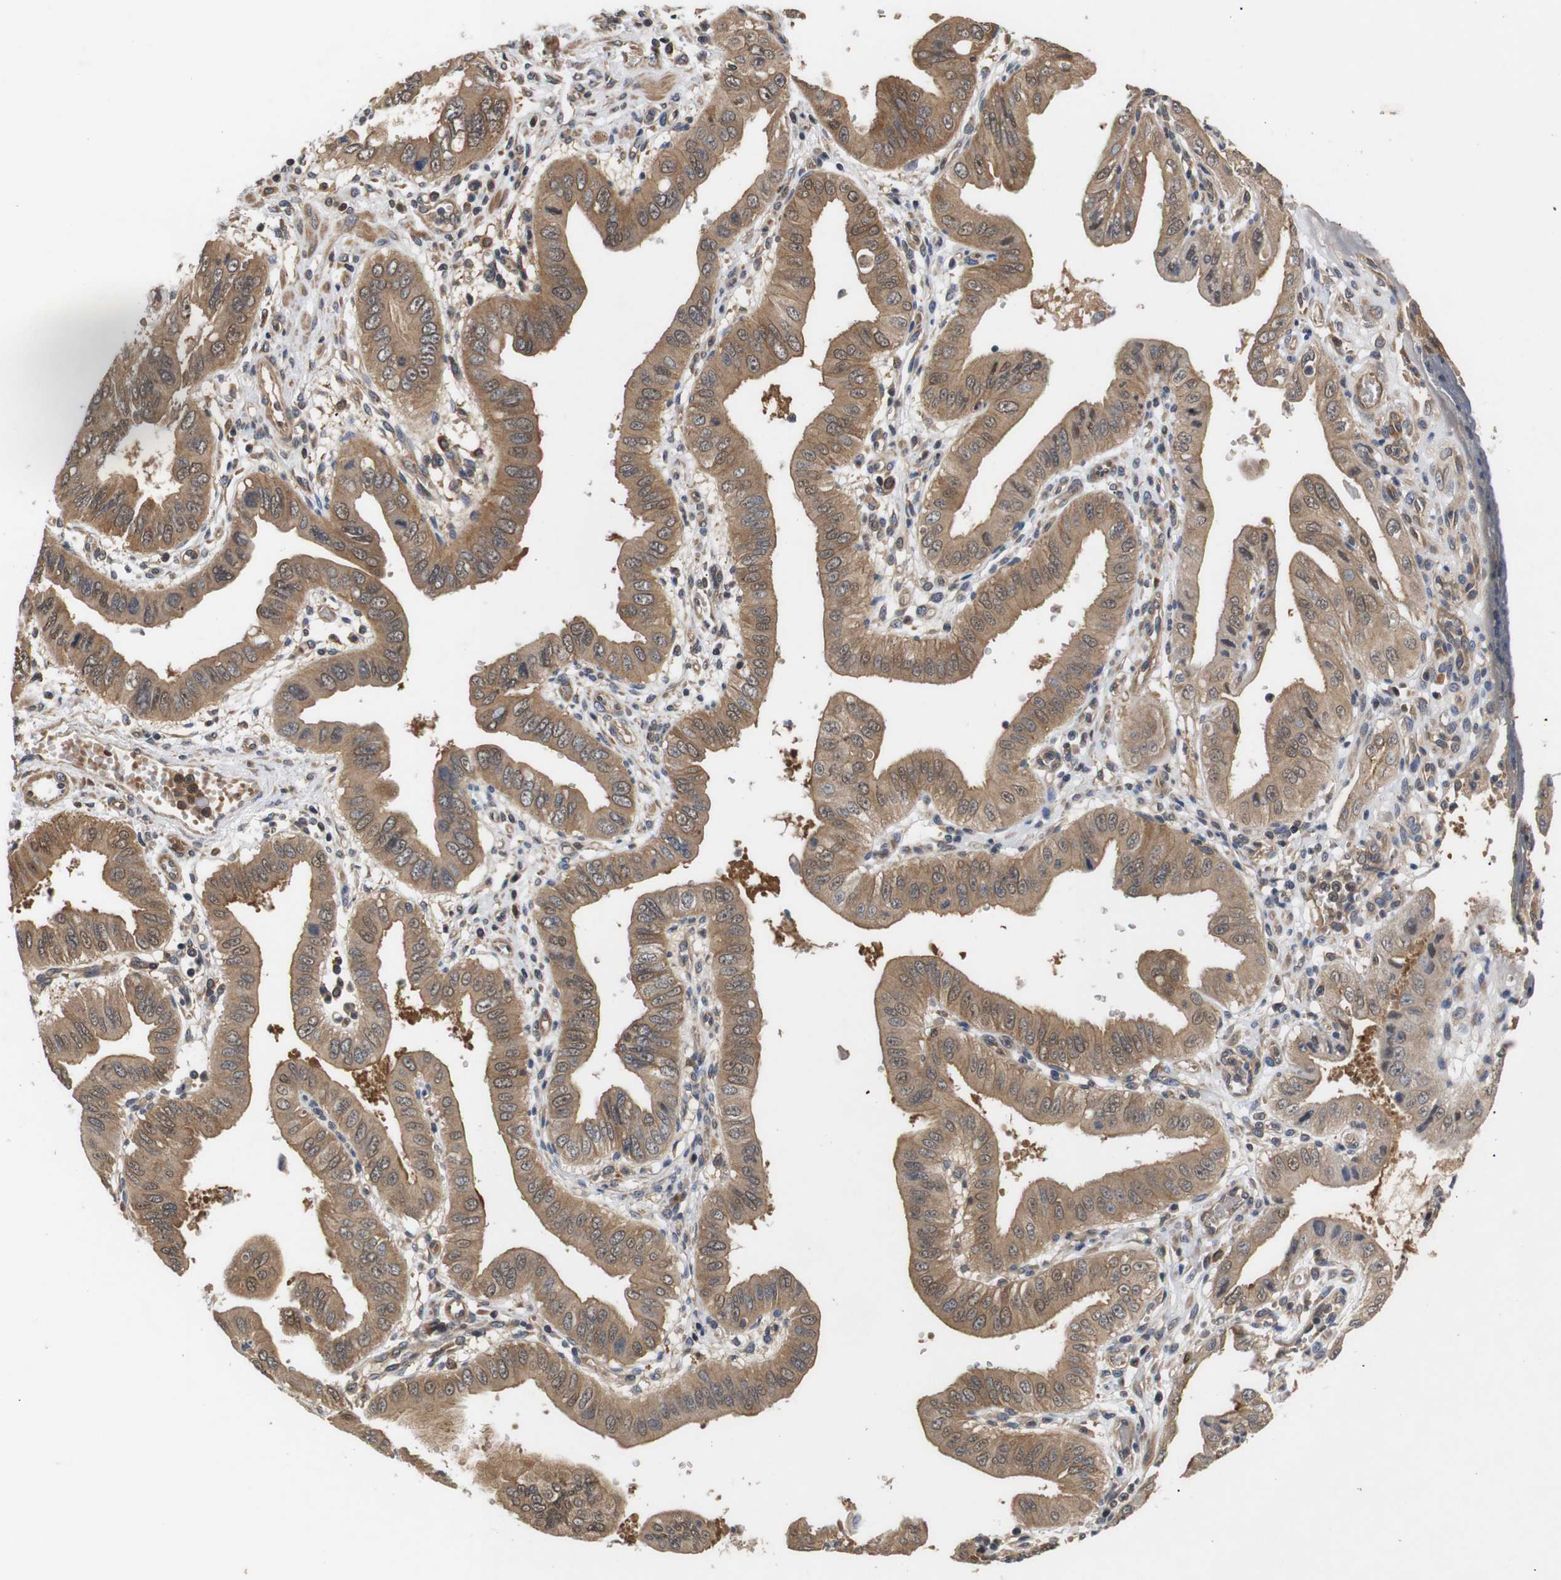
{"staining": {"intensity": "moderate", "quantity": ">75%", "location": "cytoplasmic/membranous"}, "tissue": "pancreatic cancer", "cell_type": "Tumor cells", "image_type": "cancer", "snomed": [{"axis": "morphology", "description": "Normal tissue, NOS"}, {"axis": "topography", "description": "Lymph node"}], "caption": "This photomicrograph displays IHC staining of human pancreatic cancer, with medium moderate cytoplasmic/membranous positivity in approximately >75% of tumor cells.", "gene": "DDR1", "patient": {"sex": "male", "age": 50}}